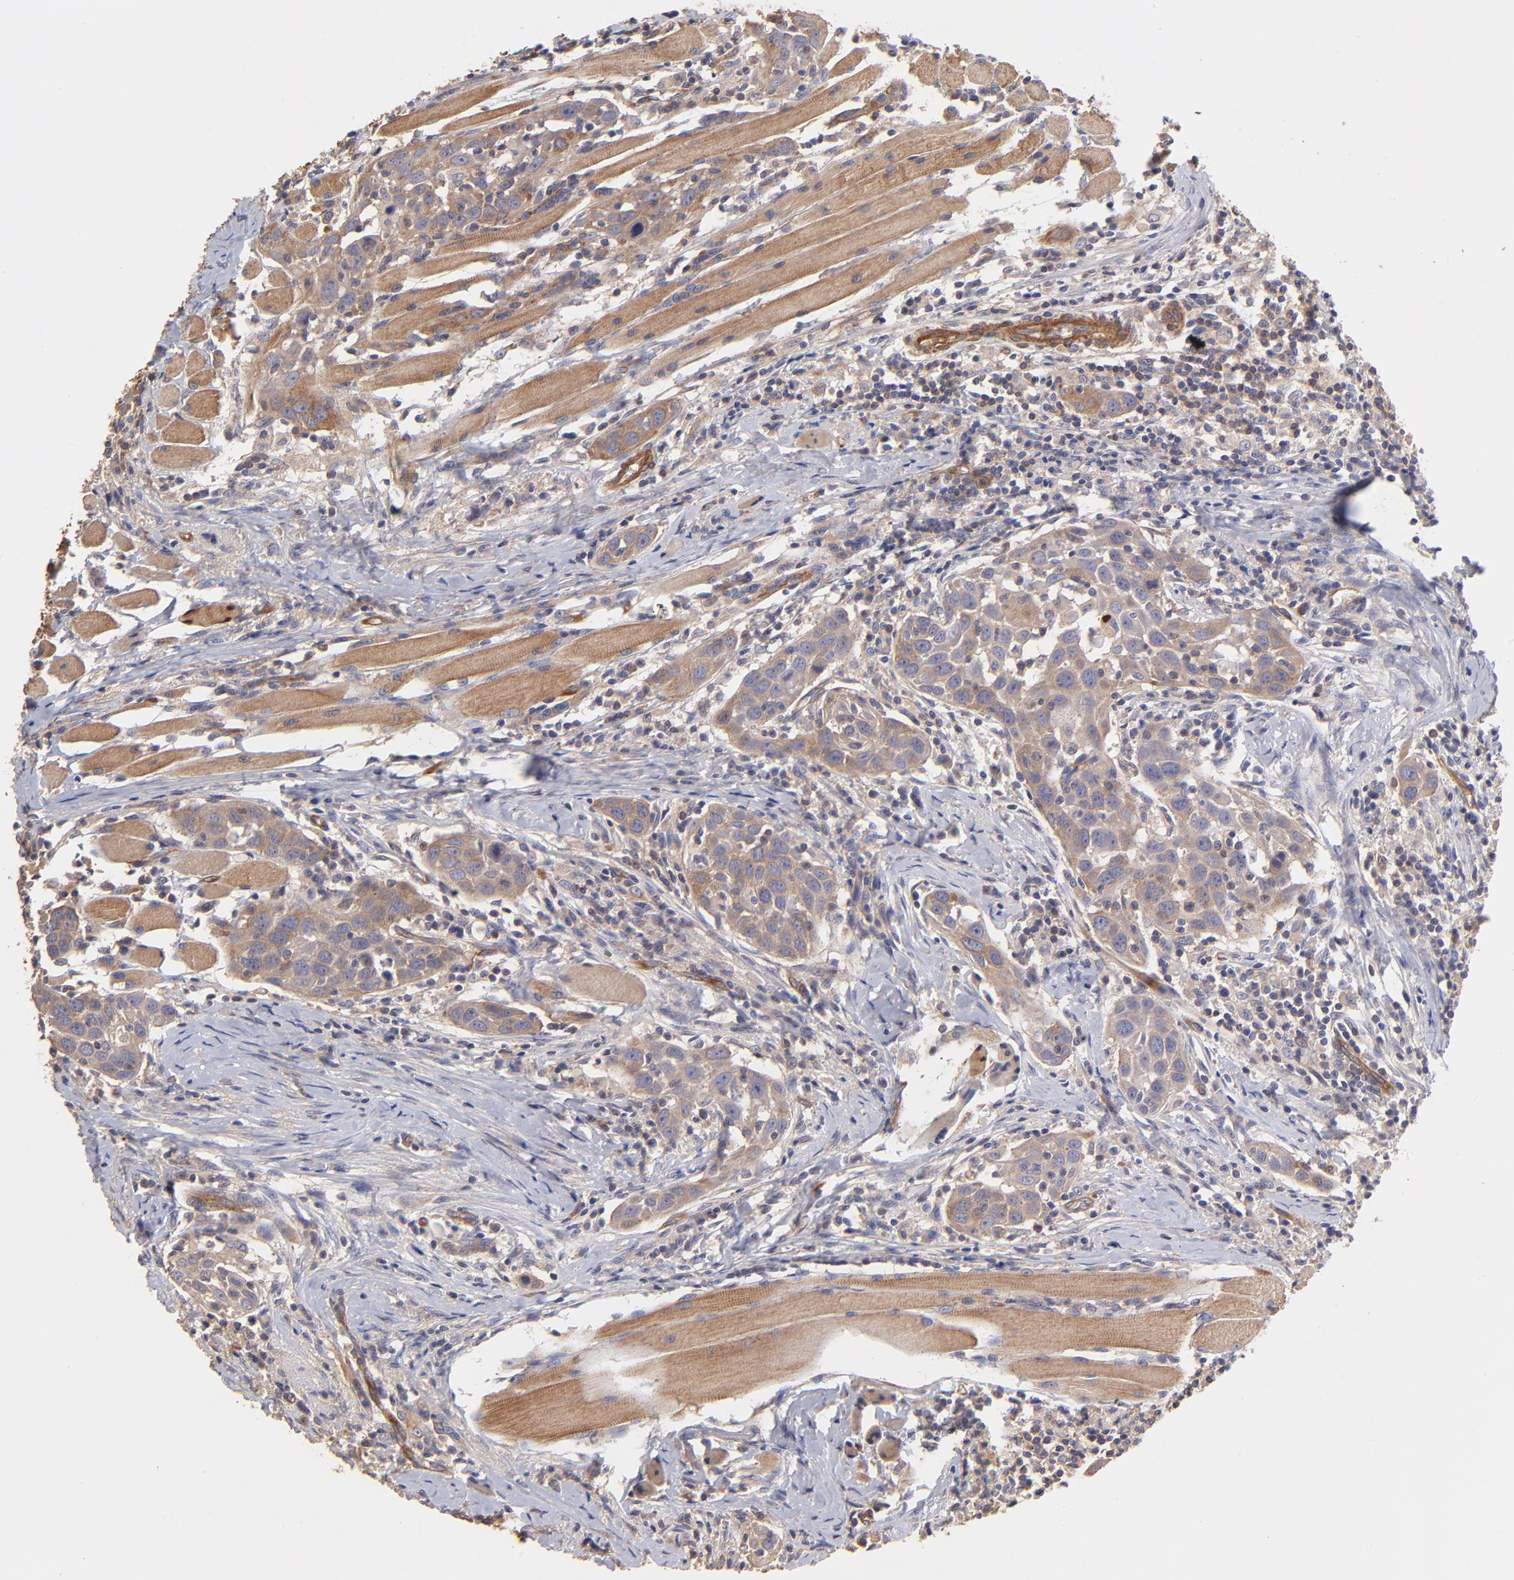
{"staining": {"intensity": "moderate", "quantity": ">75%", "location": "cytoplasmic/membranous"}, "tissue": "head and neck cancer", "cell_type": "Tumor cells", "image_type": "cancer", "snomed": [{"axis": "morphology", "description": "Squamous cell carcinoma, NOS"}, {"axis": "topography", "description": "Oral tissue"}, {"axis": "topography", "description": "Head-Neck"}], "caption": "High-magnification brightfield microscopy of squamous cell carcinoma (head and neck) stained with DAB (3,3'-diaminobenzidine) (brown) and counterstained with hematoxylin (blue). tumor cells exhibit moderate cytoplasmic/membranous expression is appreciated in about>75% of cells. (IHC, brightfield microscopy, high magnification).", "gene": "ASB7", "patient": {"sex": "female", "age": 50}}